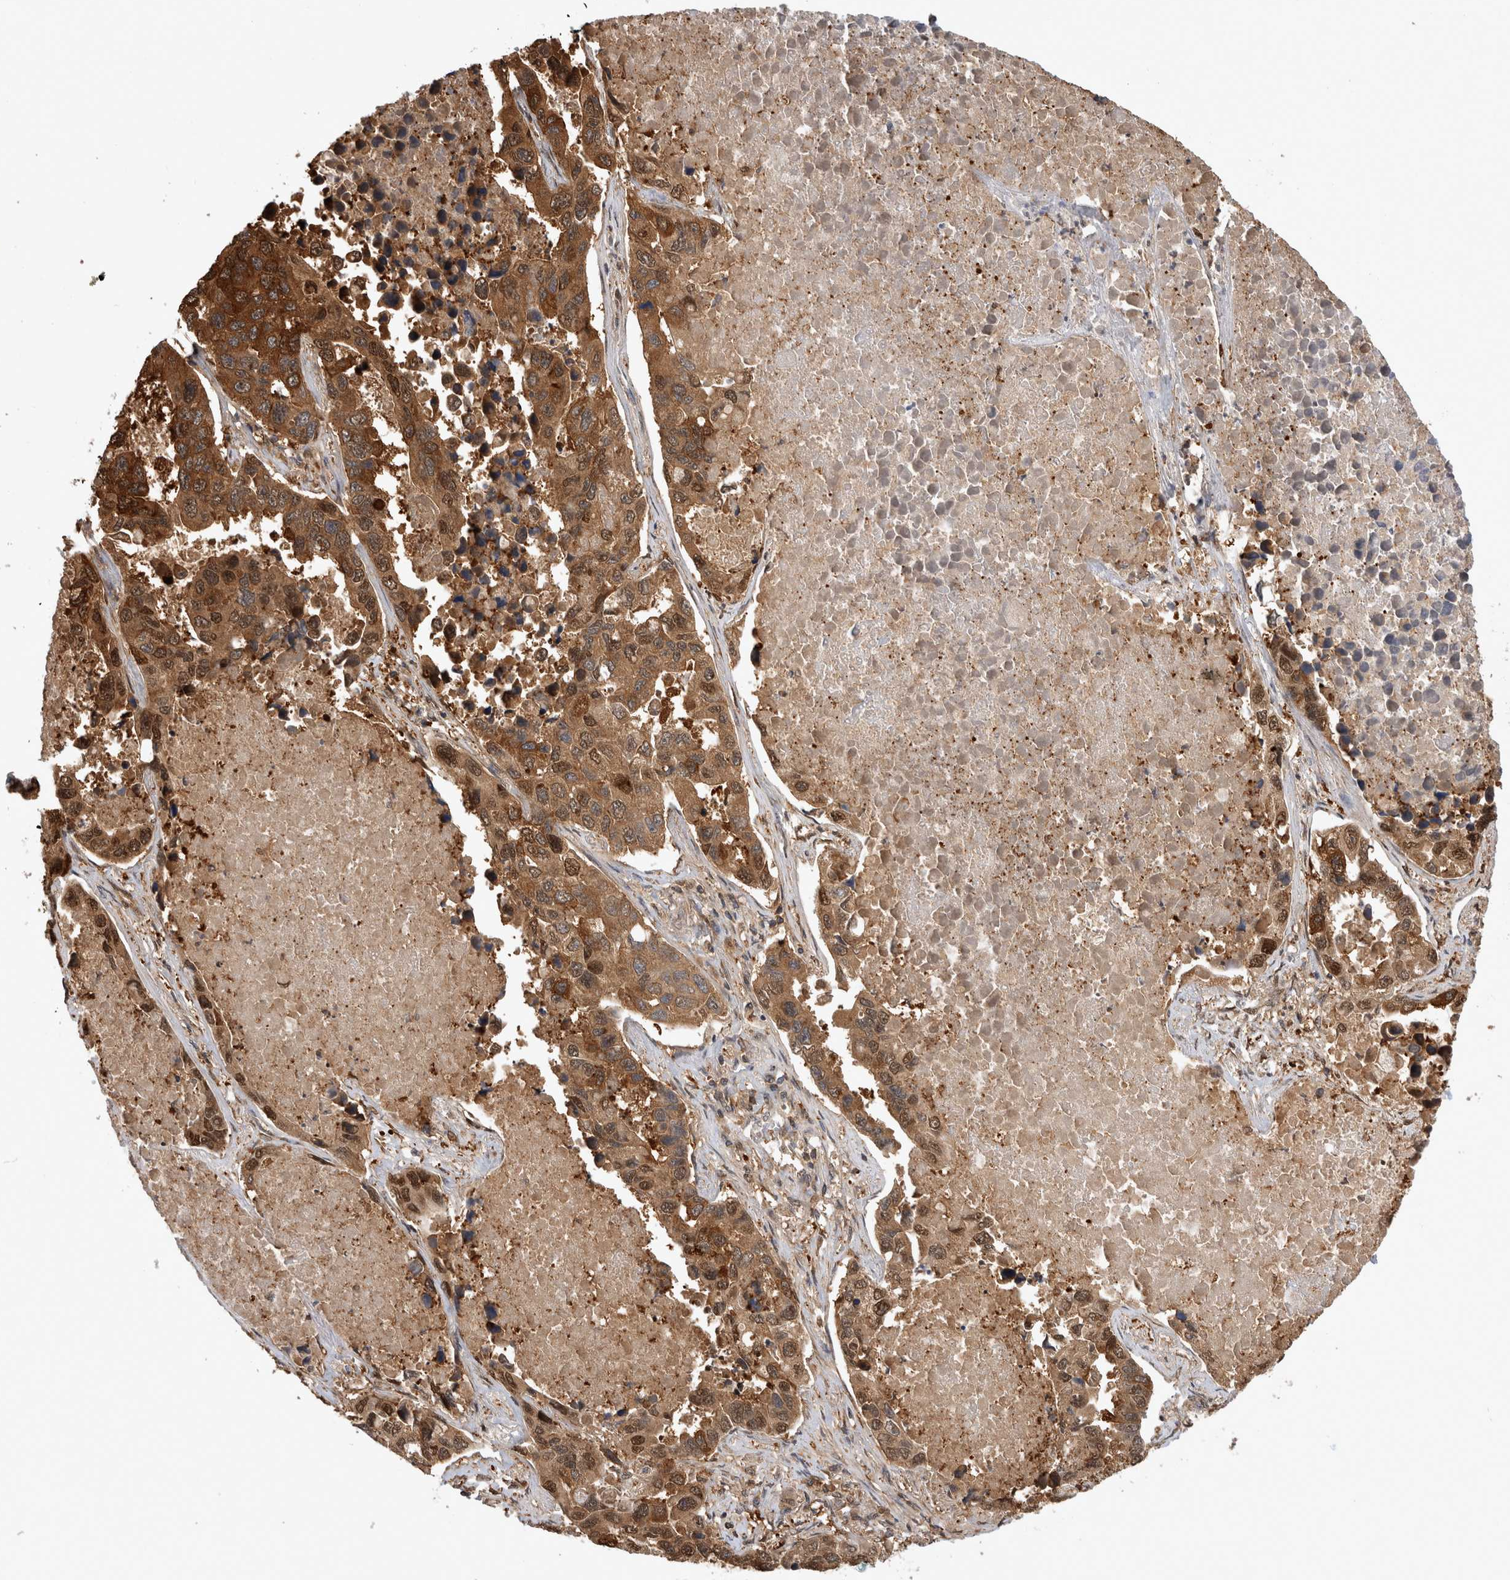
{"staining": {"intensity": "moderate", "quantity": ">75%", "location": "cytoplasmic/membranous,nuclear"}, "tissue": "lung cancer", "cell_type": "Tumor cells", "image_type": "cancer", "snomed": [{"axis": "morphology", "description": "Adenocarcinoma, NOS"}, {"axis": "topography", "description": "Lung"}], "caption": "Immunohistochemical staining of lung cancer displays medium levels of moderate cytoplasmic/membranous and nuclear positivity in approximately >75% of tumor cells.", "gene": "ASTN2", "patient": {"sex": "male", "age": 64}}